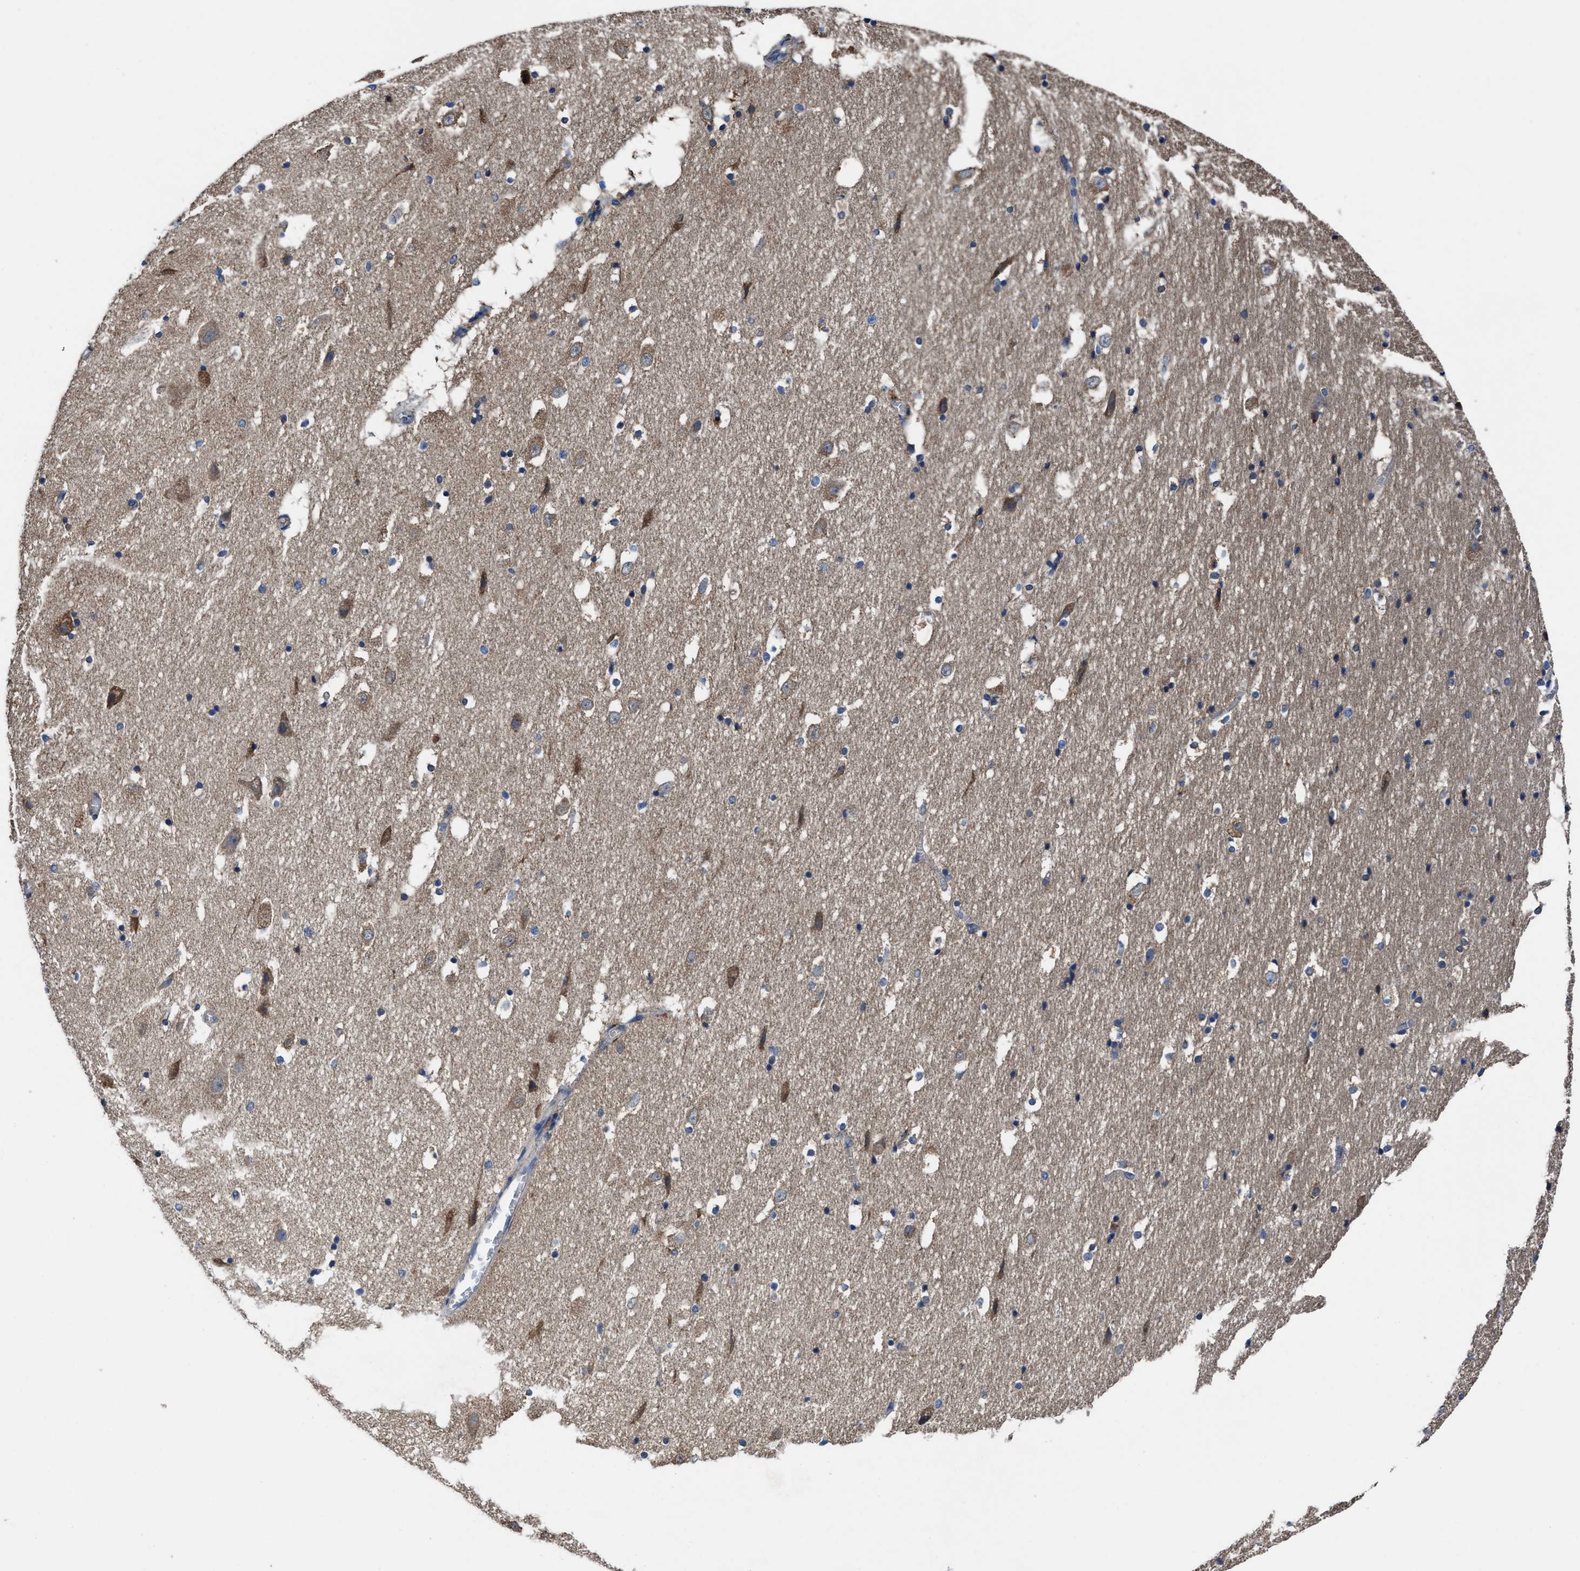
{"staining": {"intensity": "weak", "quantity": "<25%", "location": "cytoplasmic/membranous"}, "tissue": "hippocampus", "cell_type": "Glial cells", "image_type": "normal", "snomed": [{"axis": "morphology", "description": "Normal tissue, NOS"}, {"axis": "topography", "description": "Hippocampus"}], "caption": "Immunohistochemistry of normal human hippocampus demonstrates no positivity in glial cells. (IHC, brightfield microscopy, high magnification).", "gene": "IDNK", "patient": {"sex": "male", "age": 45}}